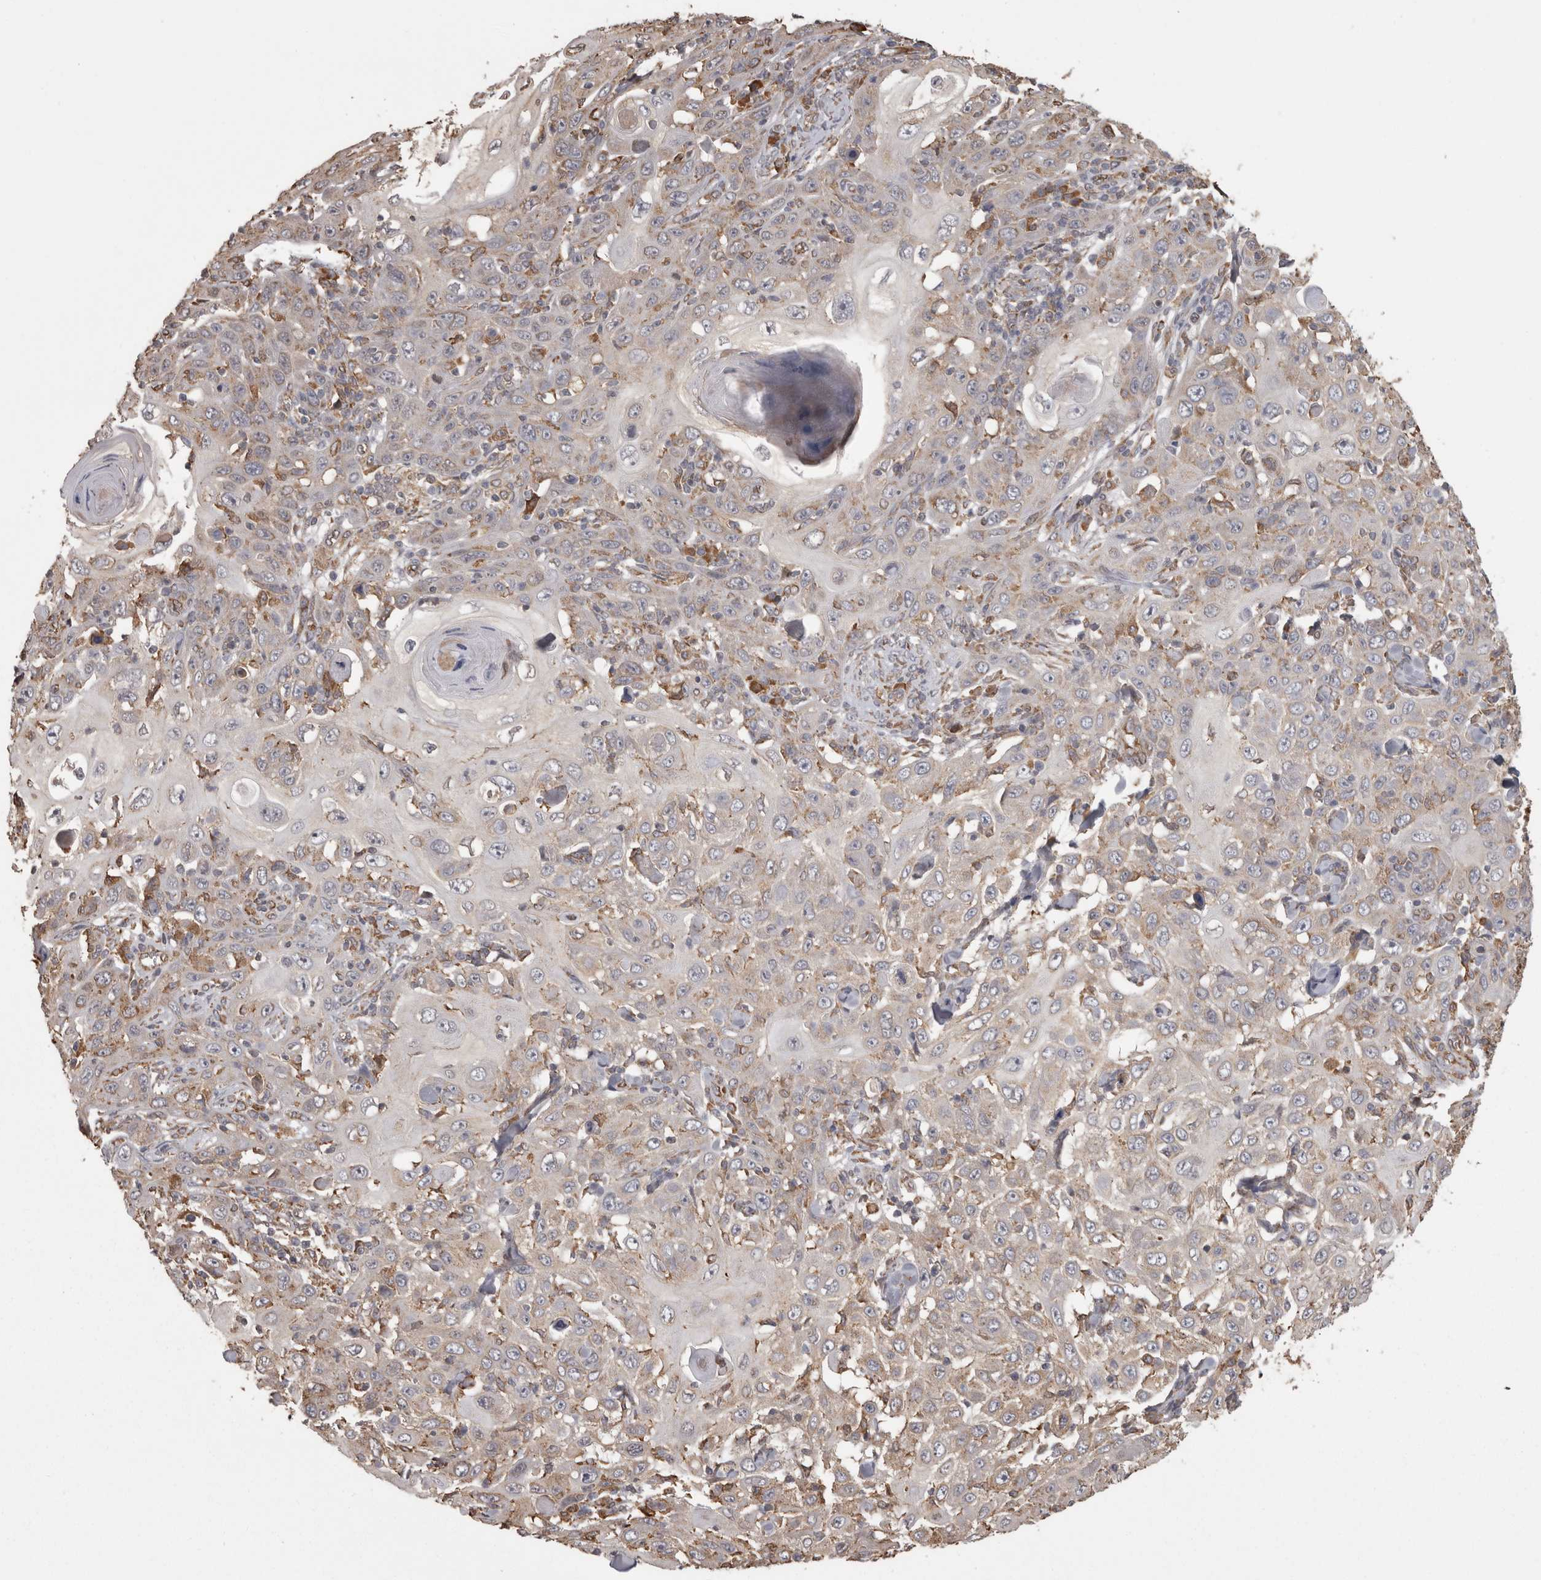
{"staining": {"intensity": "weak", "quantity": "<25%", "location": "cytoplasmic/membranous"}, "tissue": "skin cancer", "cell_type": "Tumor cells", "image_type": "cancer", "snomed": [{"axis": "morphology", "description": "Squamous cell carcinoma, NOS"}, {"axis": "topography", "description": "Skin"}], "caption": "High magnification brightfield microscopy of skin squamous cell carcinoma stained with DAB (brown) and counterstained with hematoxylin (blue): tumor cells show no significant positivity.", "gene": "PON2", "patient": {"sex": "female", "age": 88}}